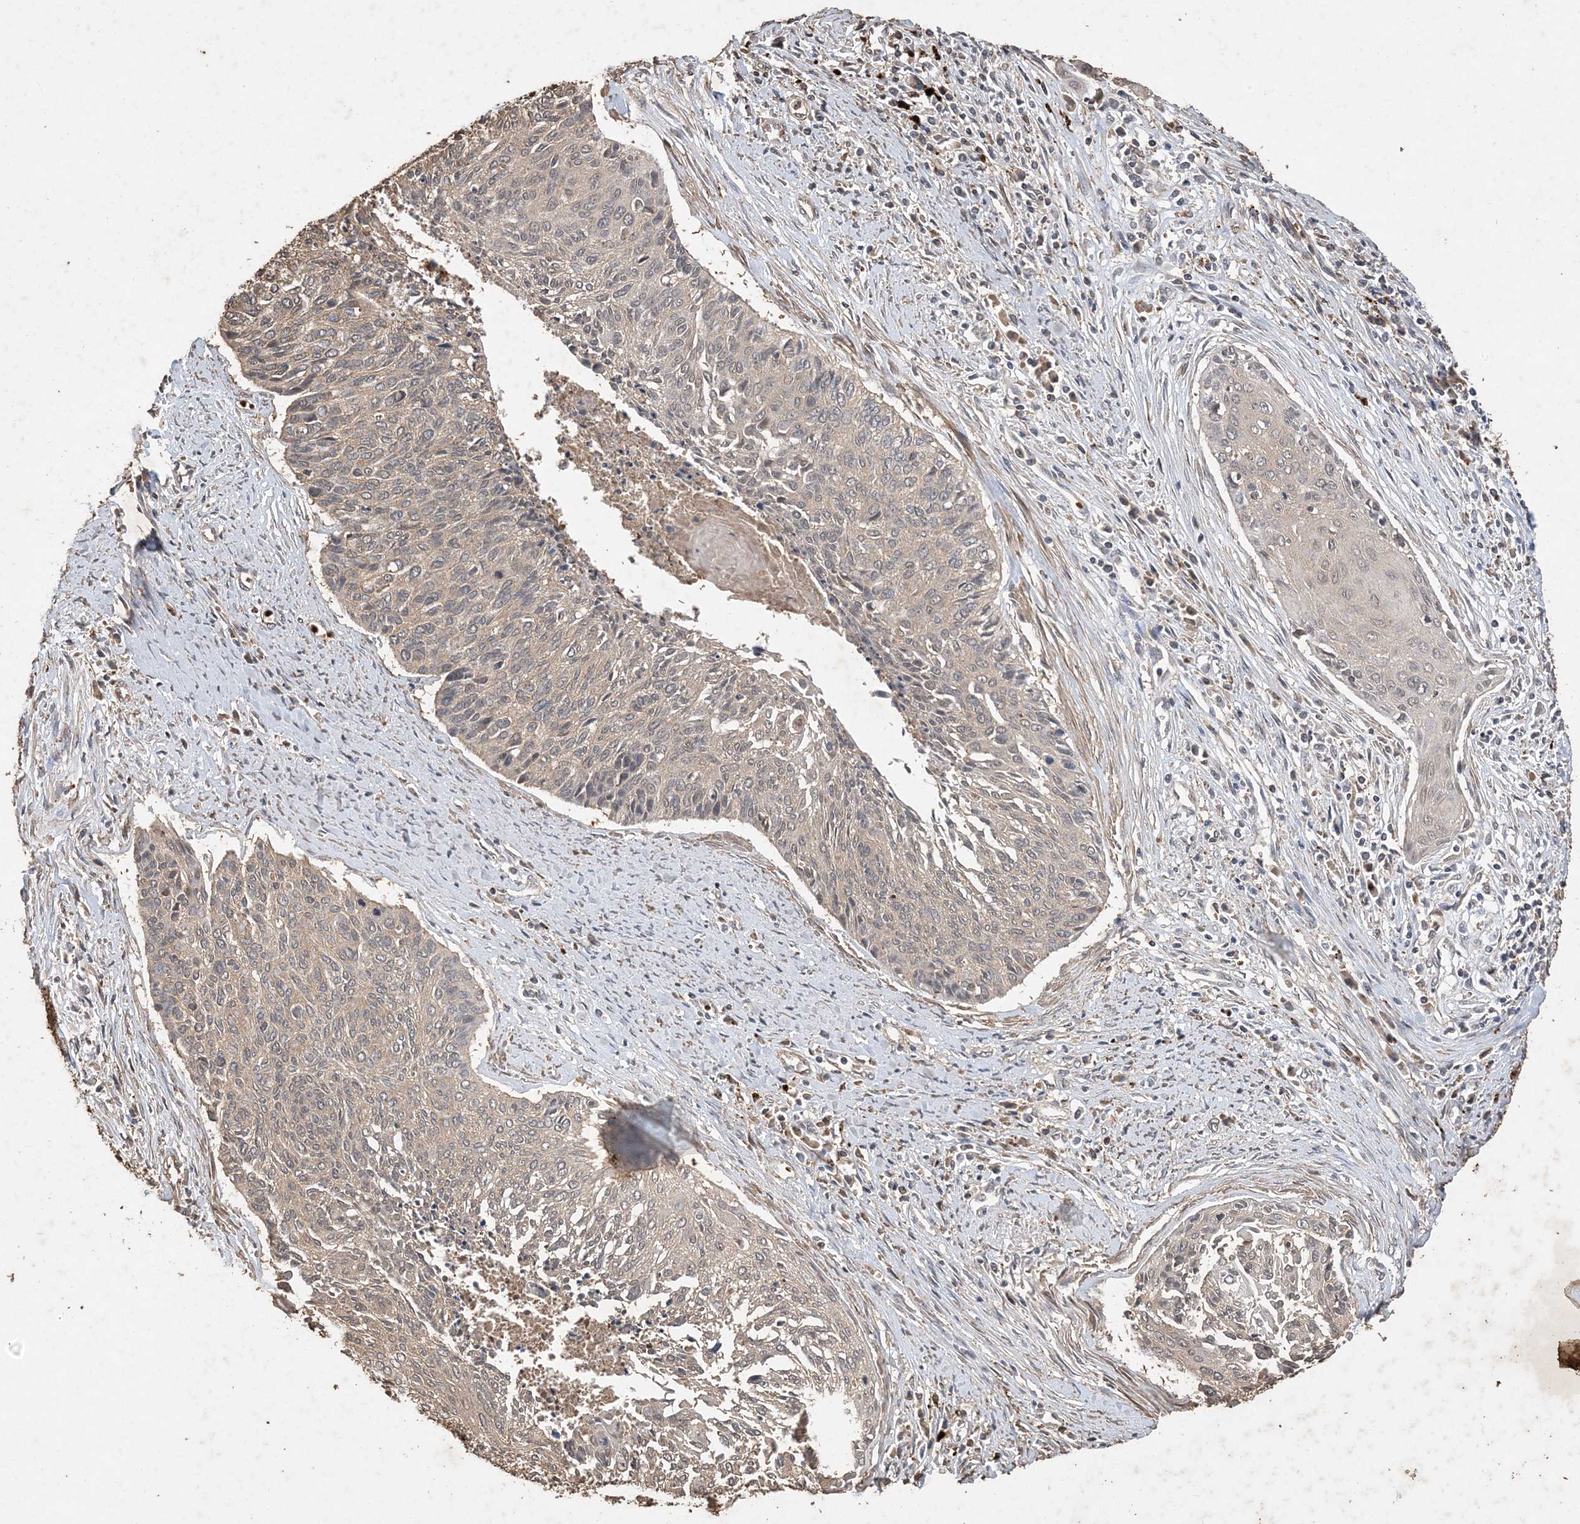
{"staining": {"intensity": "negative", "quantity": "none", "location": "none"}, "tissue": "cervical cancer", "cell_type": "Tumor cells", "image_type": "cancer", "snomed": [{"axis": "morphology", "description": "Squamous cell carcinoma, NOS"}, {"axis": "topography", "description": "Cervix"}], "caption": "This is an IHC image of human cervical cancer. There is no positivity in tumor cells.", "gene": "HPS4", "patient": {"sex": "female", "age": 55}}